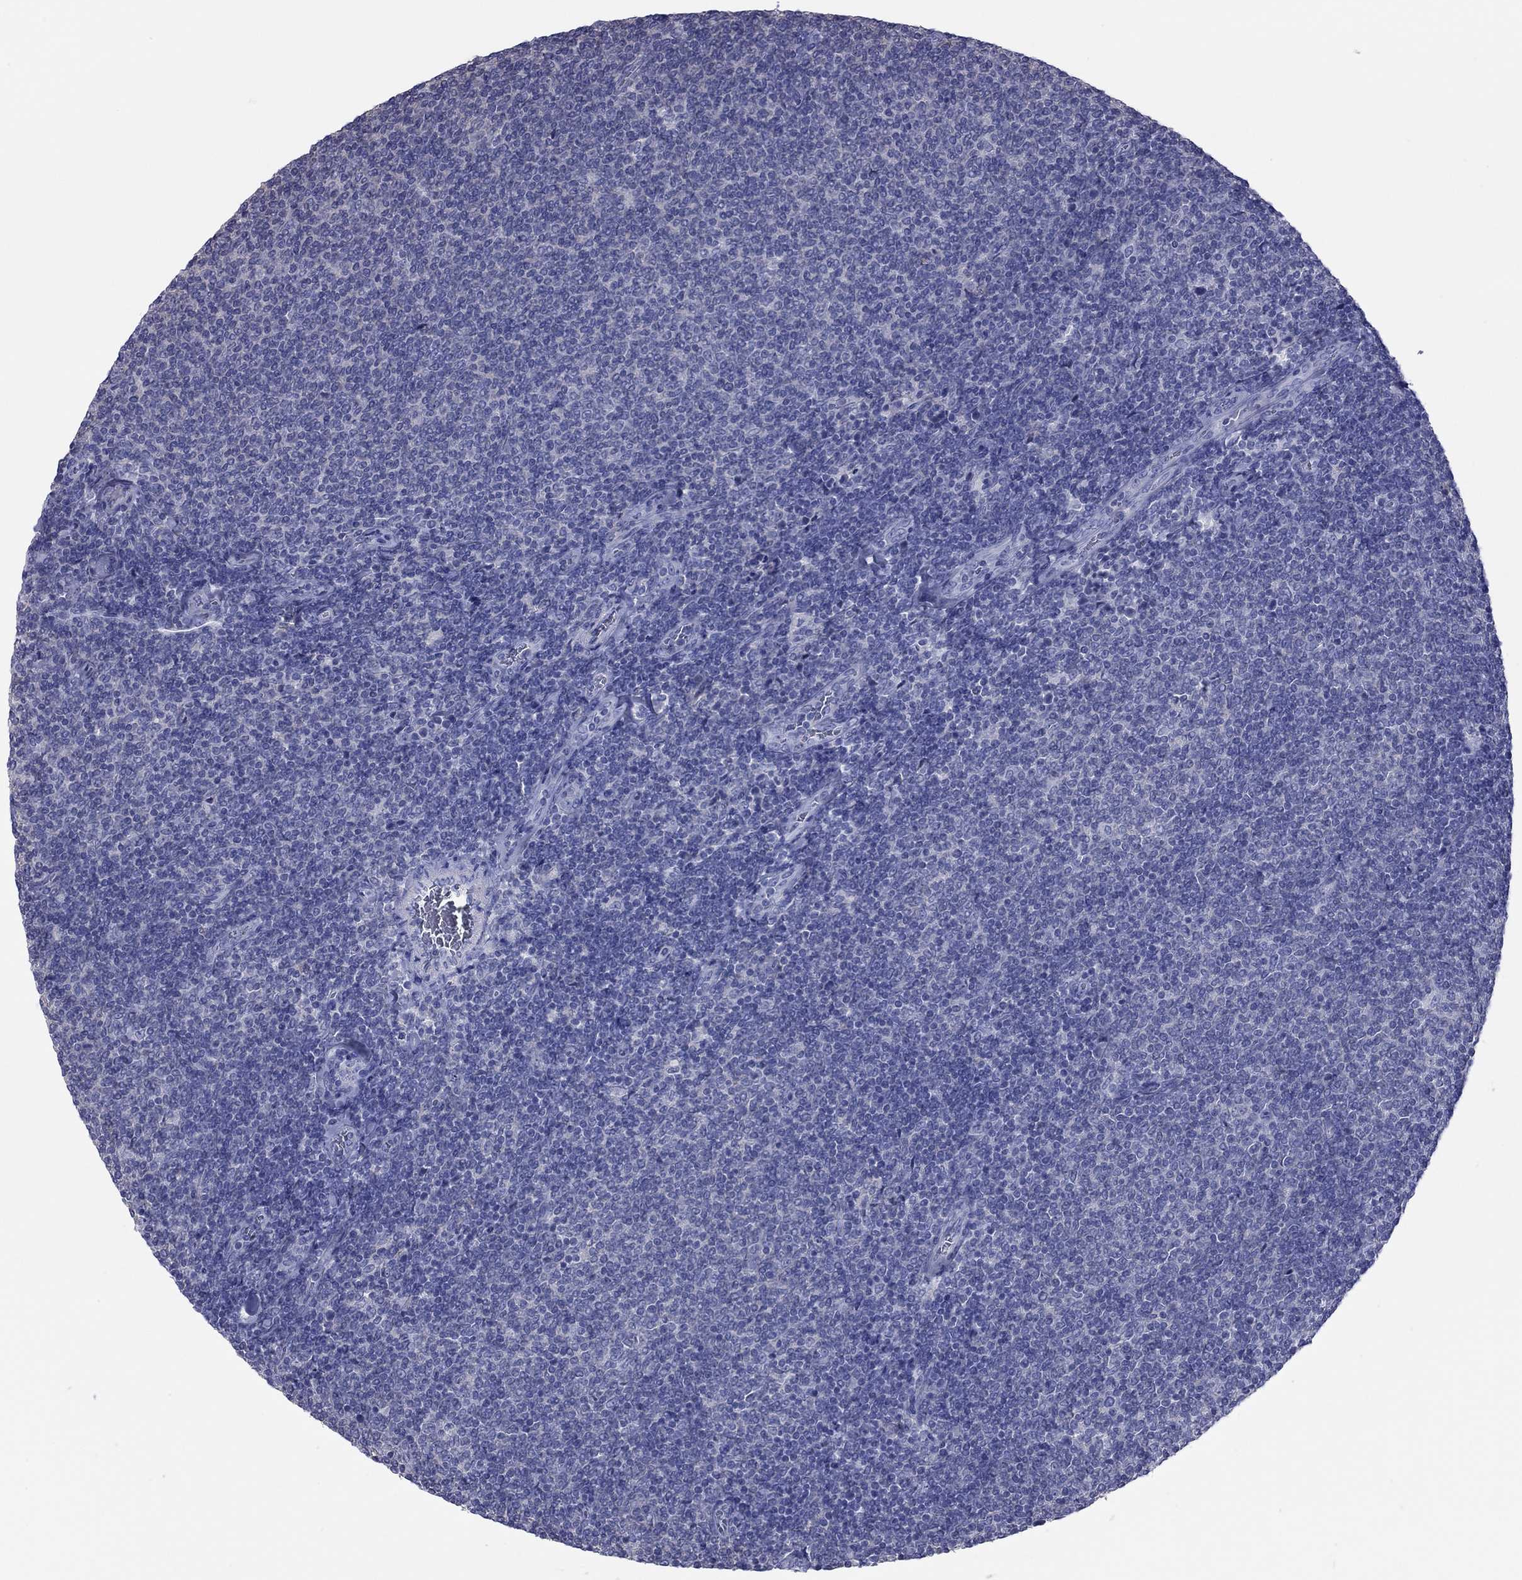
{"staining": {"intensity": "negative", "quantity": "none", "location": "none"}, "tissue": "lymphoma", "cell_type": "Tumor cells", "image_type": "cancer", "snomed": [{"axis": "morphology", "description": "Malignant lymphoma, non-Hodgkin's type, Low grade"}, {"axis": "topography", "description": "Lymph node"}], "caption": "Immunohistochemistry (IHC) photomicrograph of lymphoma stained for a protein (brown), which reveals no expression in tumor cells.", "gene": "ACTL7B", "patient": {"sex": "male", "age": 52}}